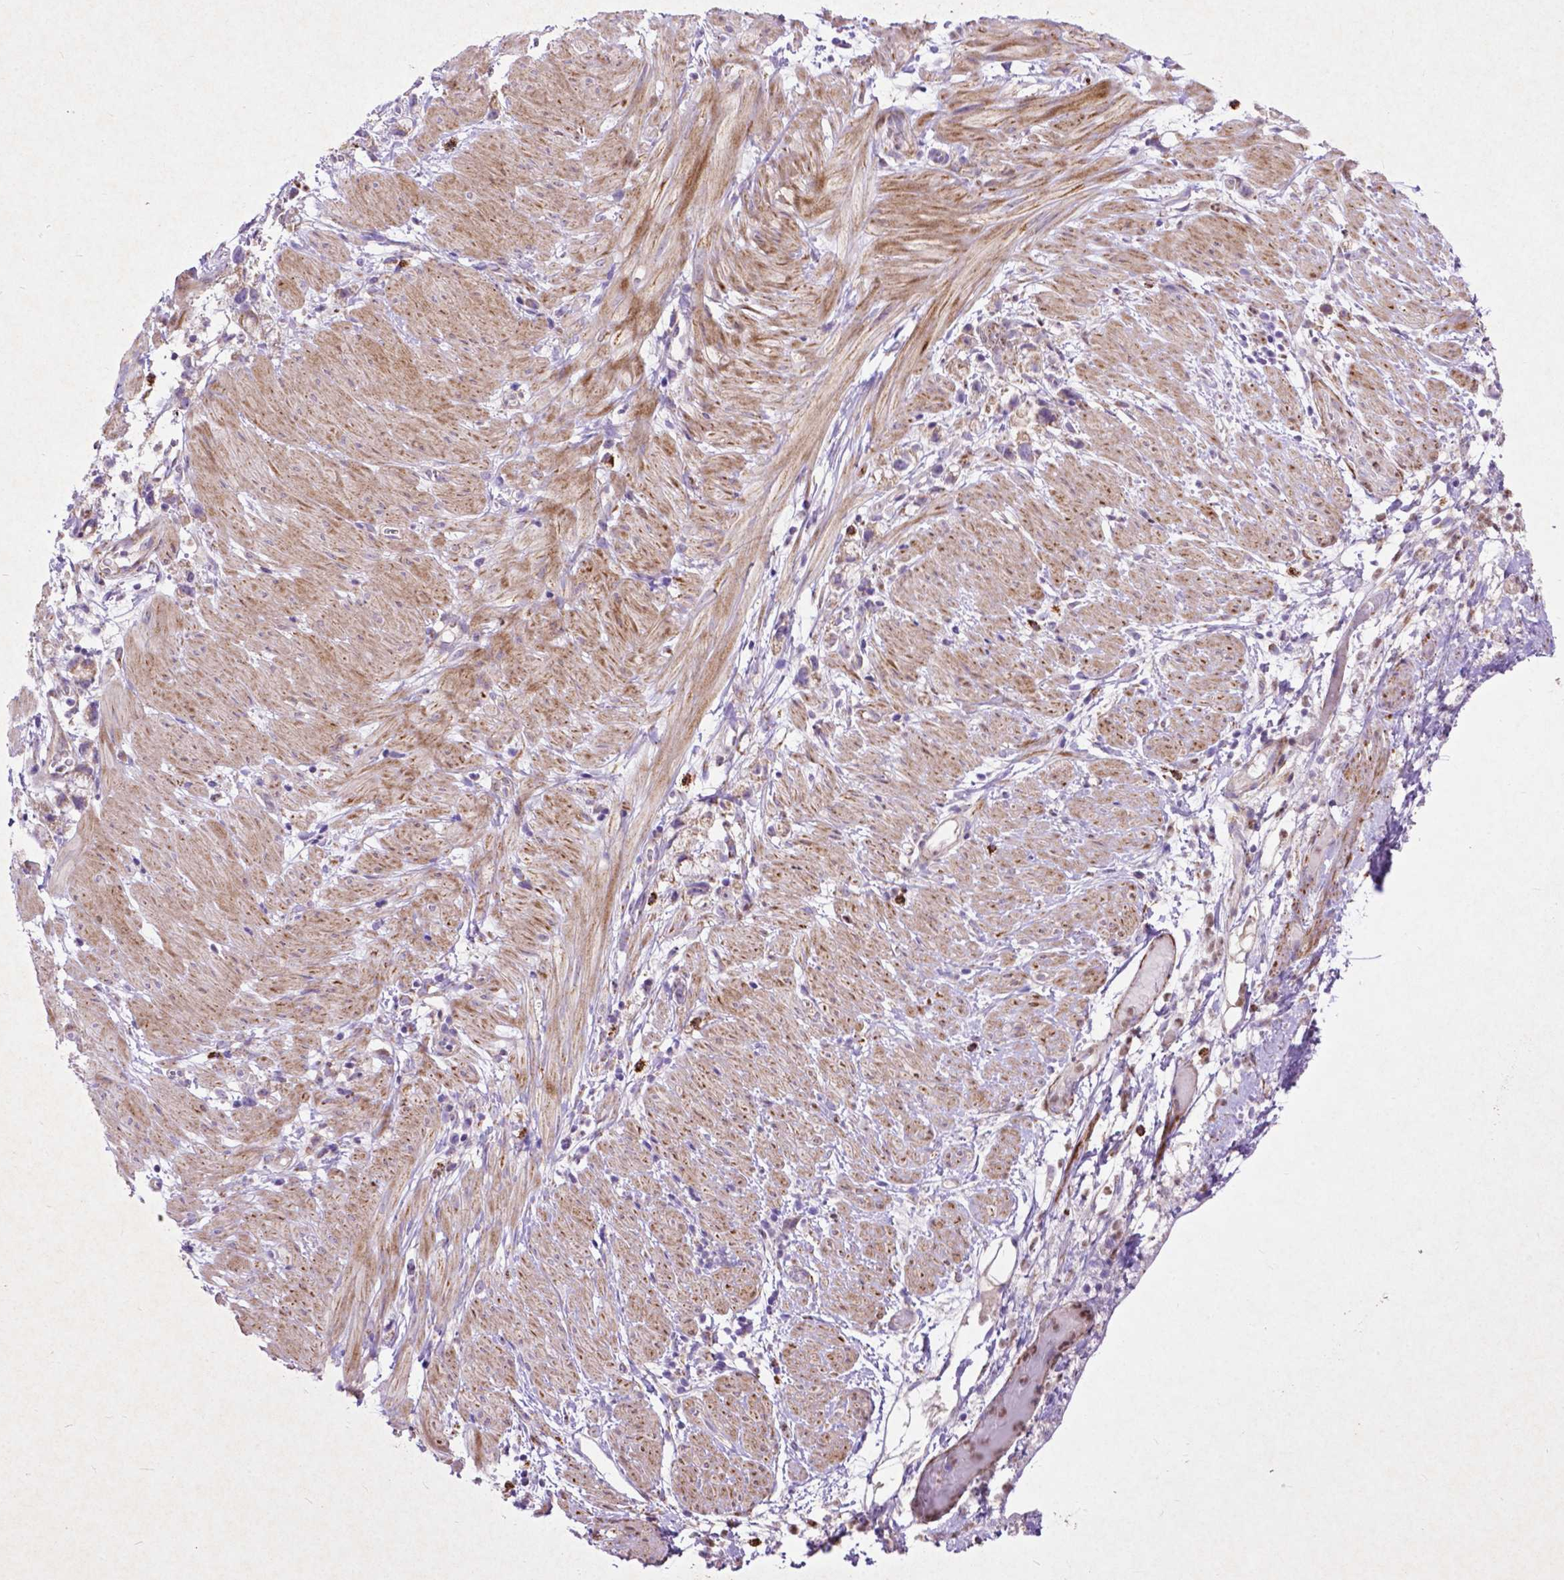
{"staining": {"intensity": "weak", "quantity": "<25%", "location": "cytoplasmic/membranous"}, "tissue": "stomach cancer", "cell_type": "Tumor cells", "image_type": "cancer", "snomed": [{"axis": "morphology", "description": "Adenocarcinoma, NOS"}, {"axis": "topography", "description": "Stomach"}], "caption": "Immunohistochemistry of stomach adenocarcinoma exhibits no positivity in tumor cells. The staining was performed using DAB to visualize the protein expression in brown, while the nuclei were stained in blue with hematoxylin (Magnification: 20x).", "gene": "THEGL", "patient": {"sex": "female", "age": 59}}